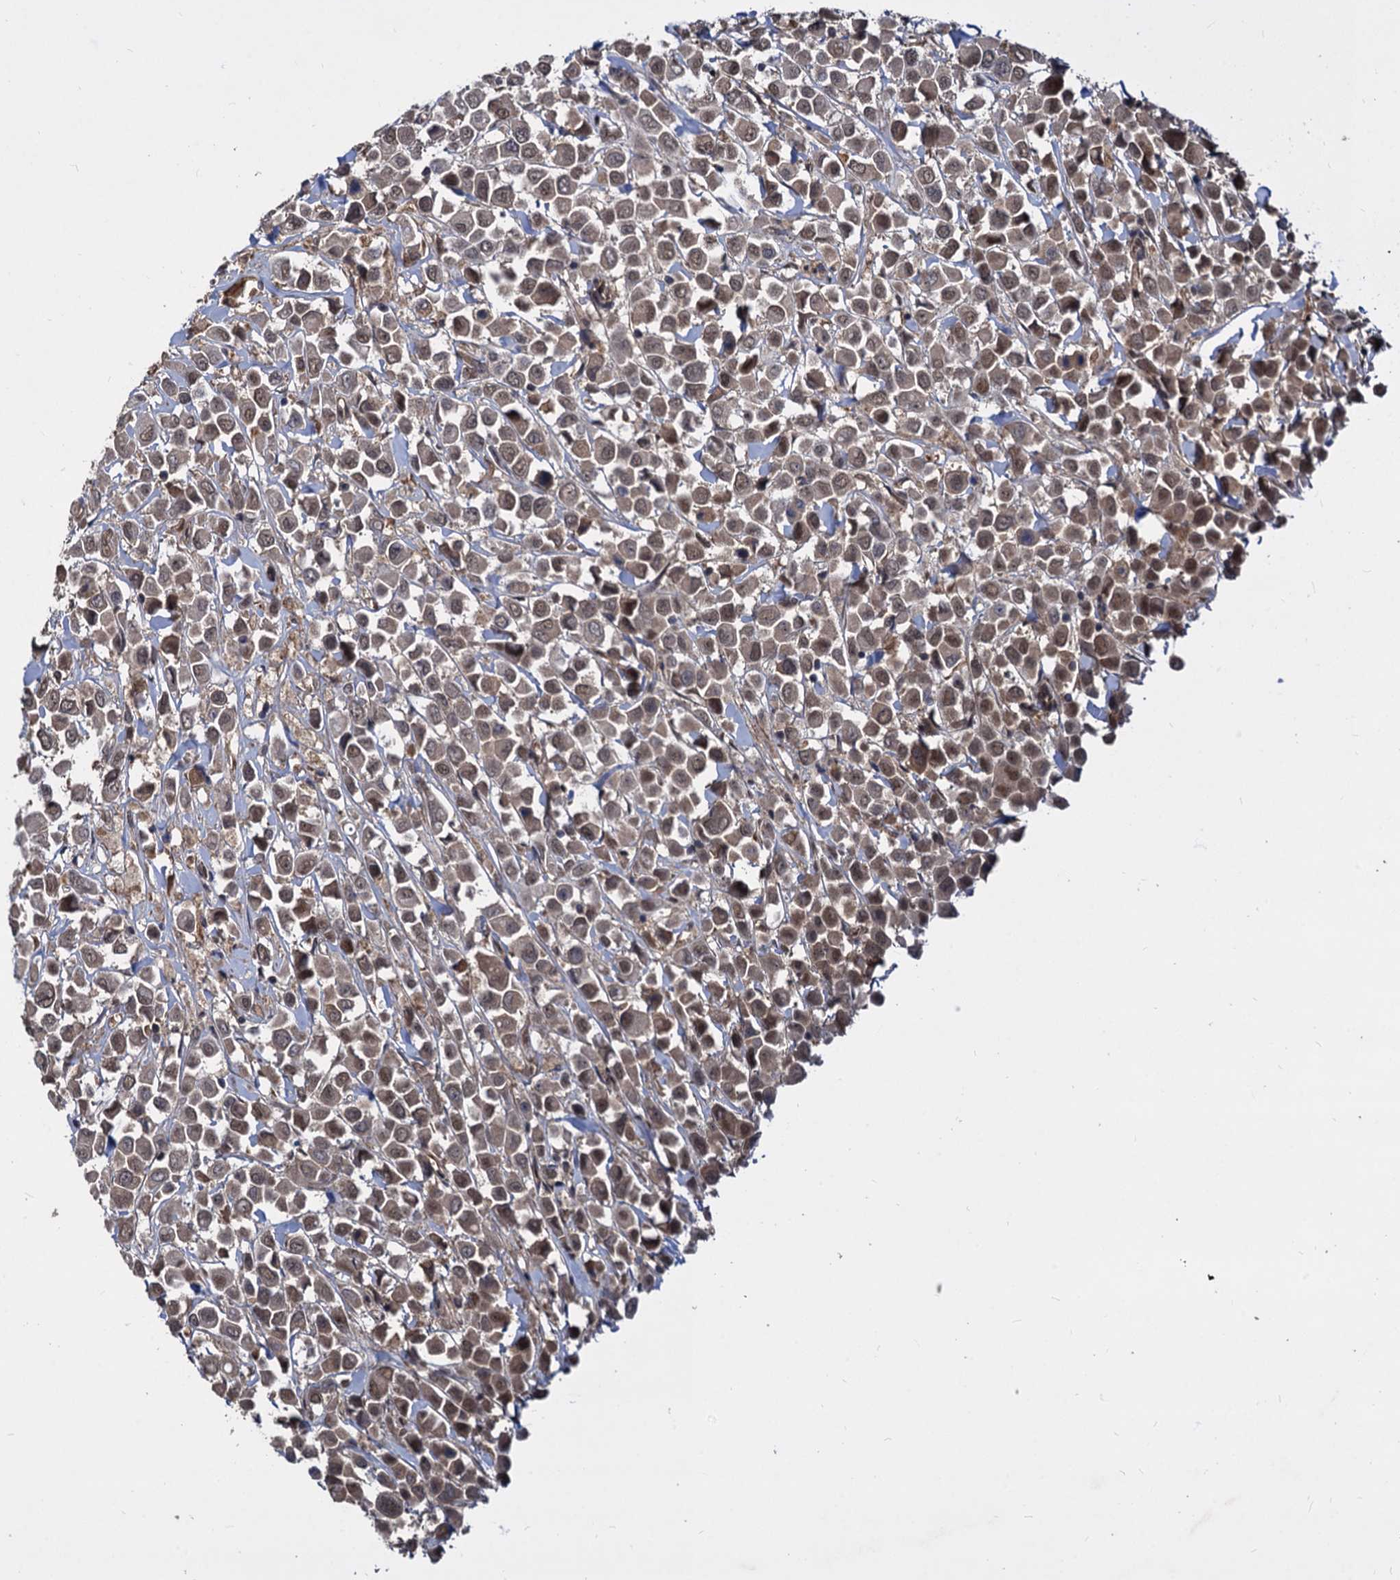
{"staining": {"intensity": "moderate", "quantity": ">75%", "location": "cytoplasmic/membranous,nuclear"}, "tissue": "breast cancer", "cell_type": "Tumor cells", "image_type": "cancer", "snomed": [{"axis": "morphology", "description": "Duct carcinoma"}, {"axis": "topography", "description": "Breast"}], "caption": "Breast cancer stained for a protein (brown) demonstrates moderate cytoplasmic/membranous and nuclear positive positivity in approximately >75% of tumor cells.", "gene": "PSMD4", "patient": {"sex": "female", "age": 61}}